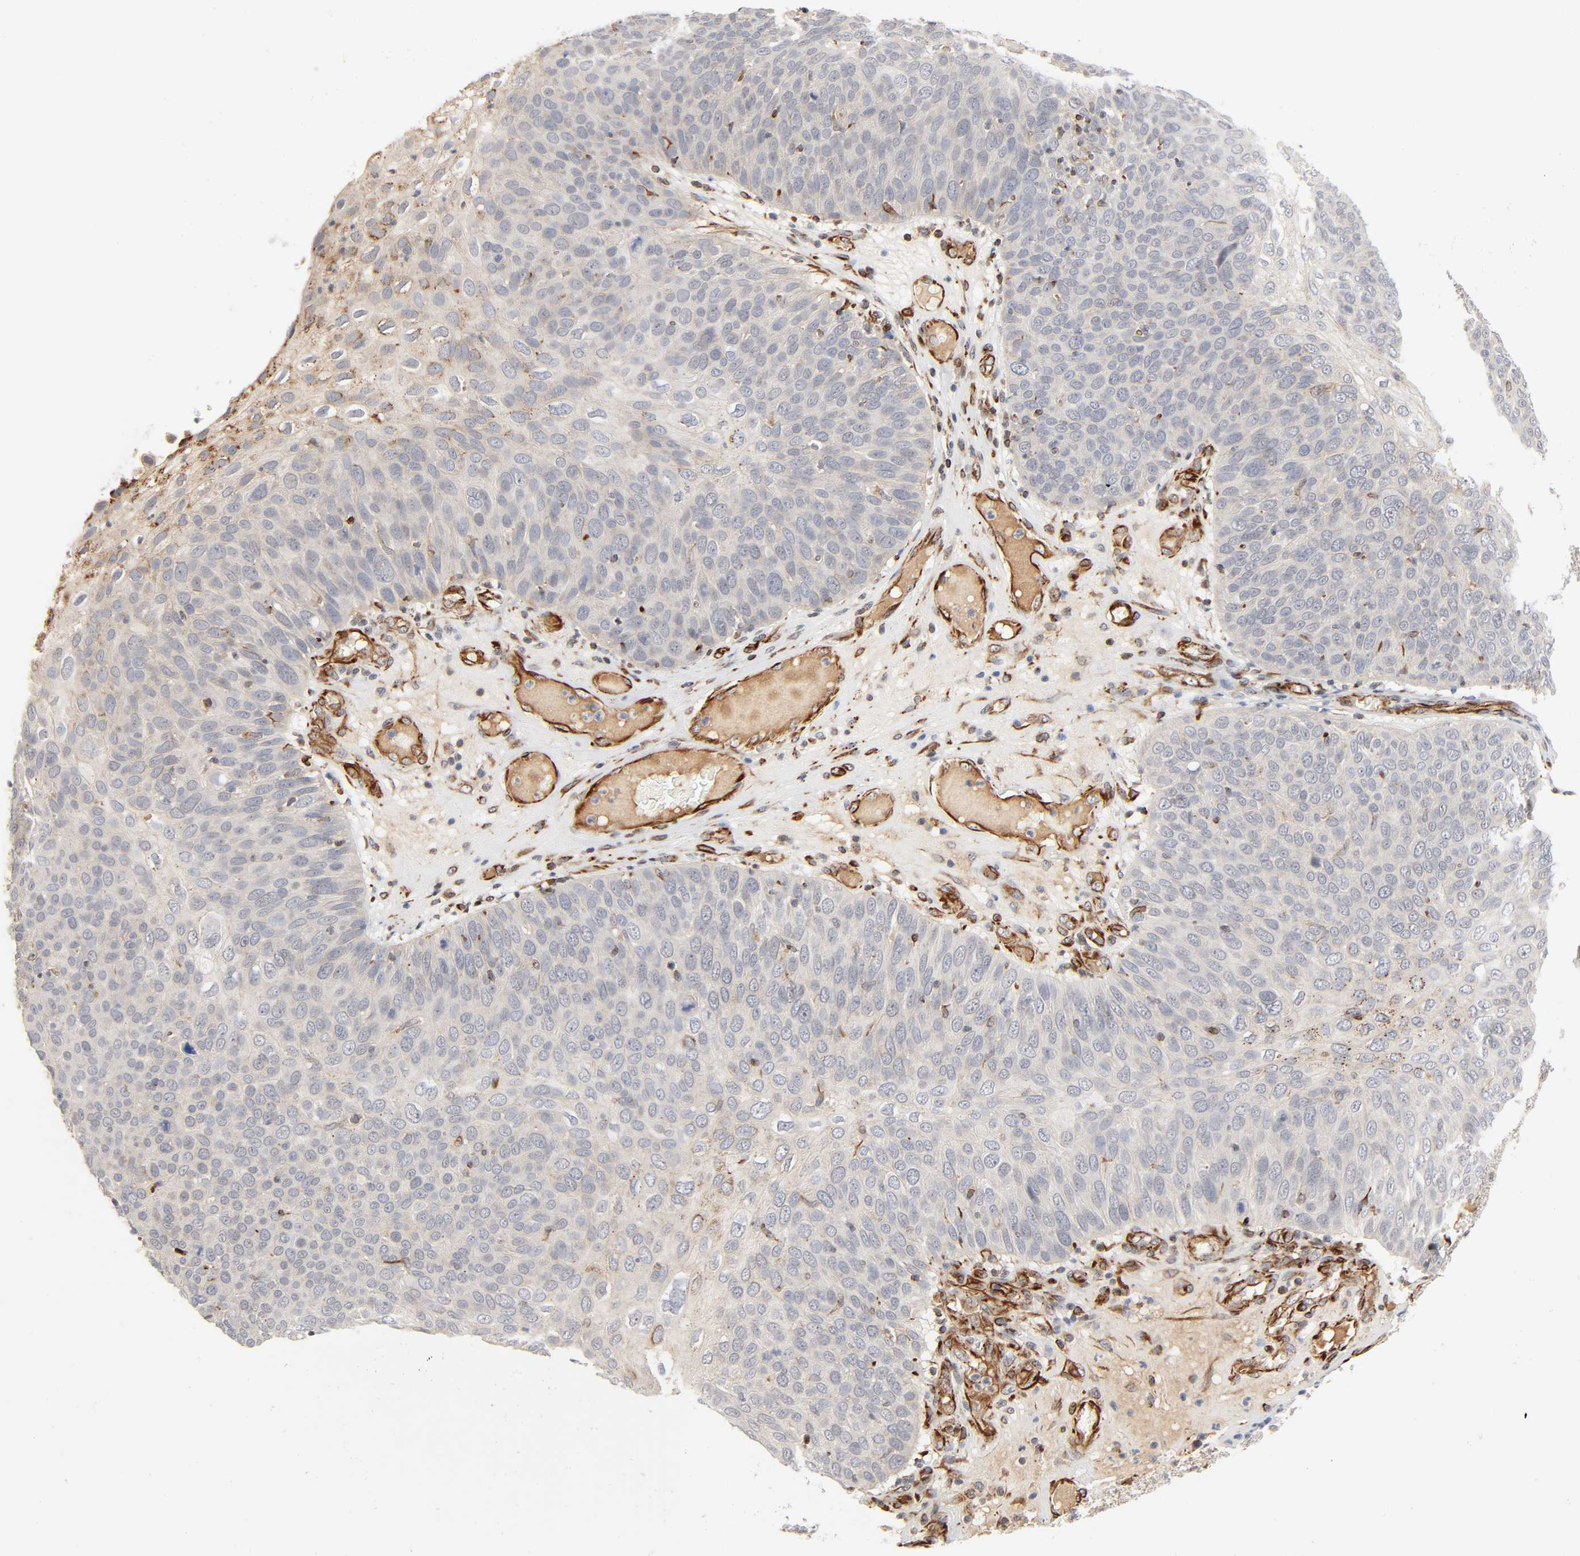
{"staining": {"intensity": "weak", "quantity": ">75%", "location": "cytoplasmic/membranous"}, "tissue": "skin cancer", "cell_type": "Tumor cells", "image_type": "cancer", "snomed": [{"axis": "morphology", "description": "Squamous cell carcinoma, NOS"}, {"axis": "topography", "description": "Skin"}], "caption": "Human skin squamous cell carcinoma stained for a protein (brown) demonstrates weak cytoplasmic/membranous positive staining in approximately >75% of tumor cells.", "gene": "REEP6", "patient": {"sex": "male", "age": 87}}